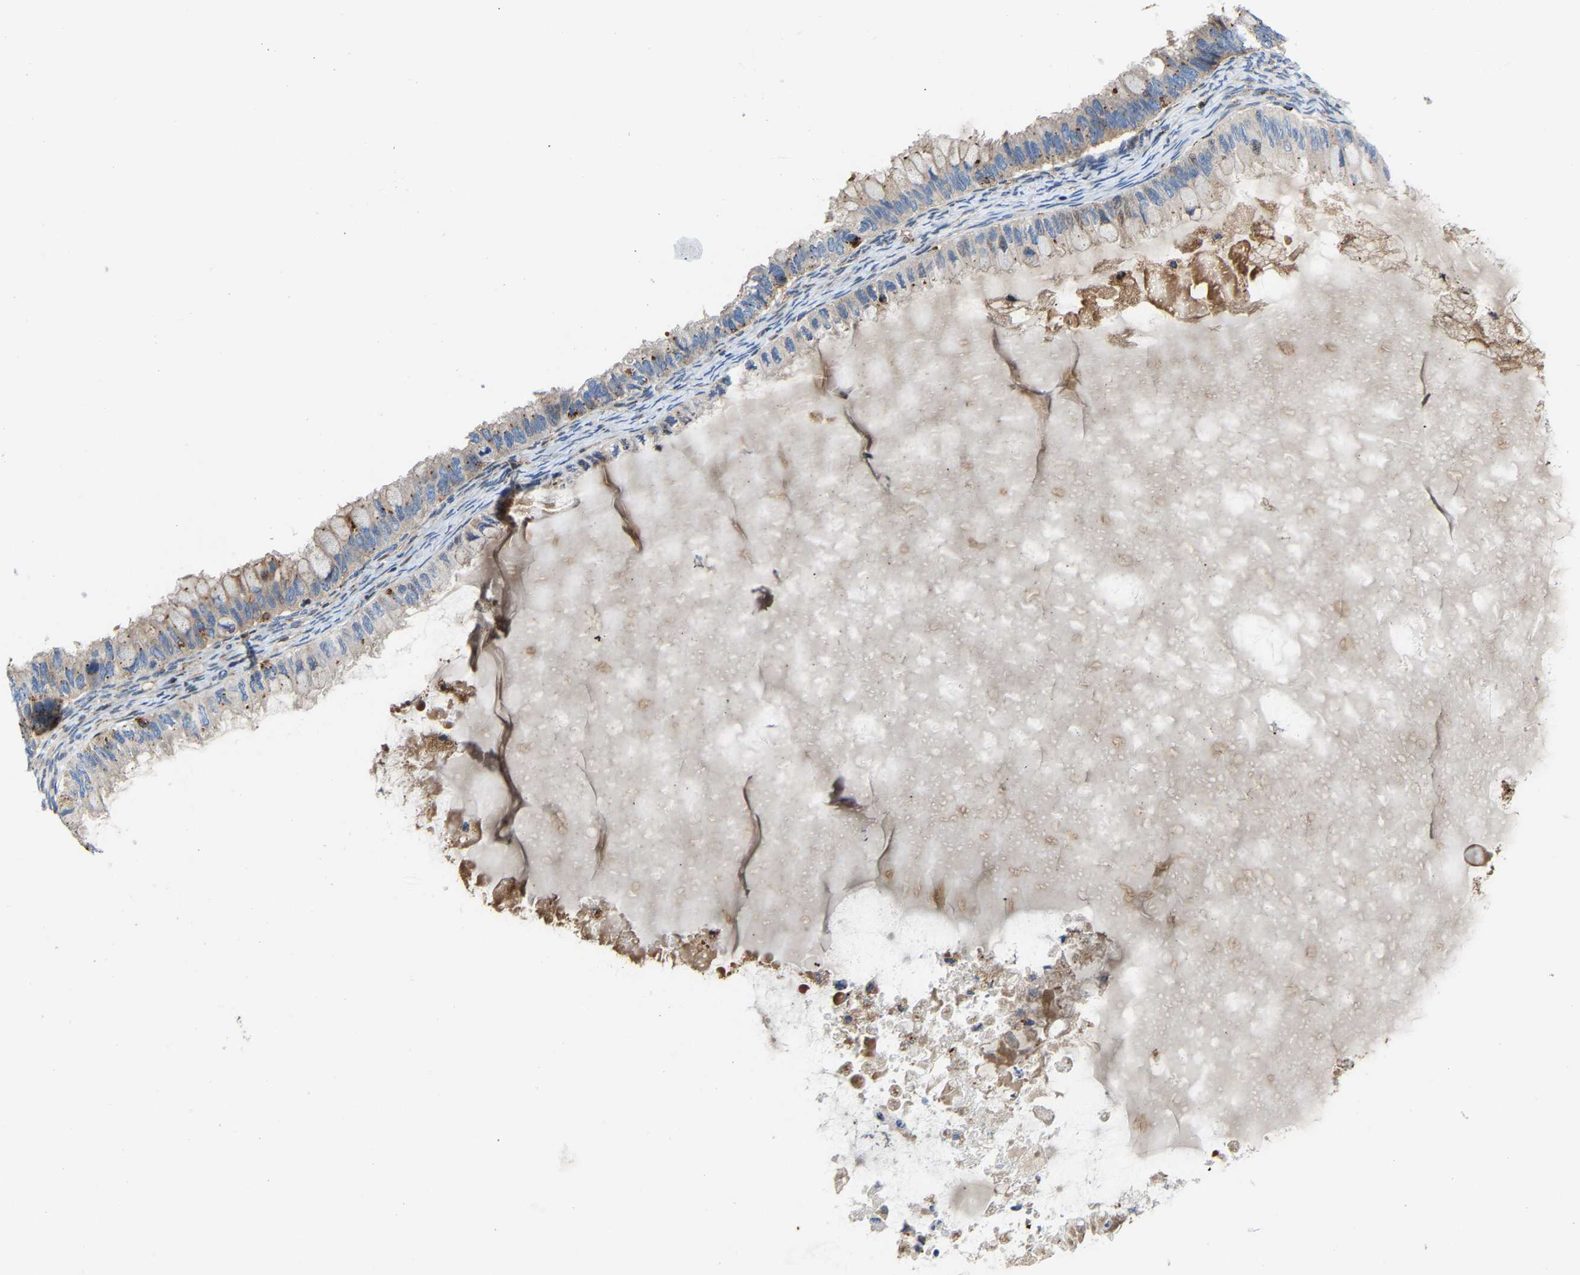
{"staining": {"intensity": "moderate", "quantity": "<25%", "location": "cytoplasmic/membranous"}, "tissue": "ovarian cancer", "cell_type": "Tumor cells", "image_type": "cancer", "snomed": [{"axis": "morphology", "description": "Cystadenocarcinoma, mucinous, NOS"}, {"axis": "topography", "description": "Ovary"}], "caption": "The image demonstrates a brown stain indicating the presence of a protein in the cytoplasmic/membranous of tumor cells in mucinous cystadenocarcinoma (ovarian).", "gene": "DPP7", "patient": {"sex": "female", "age": 80}}